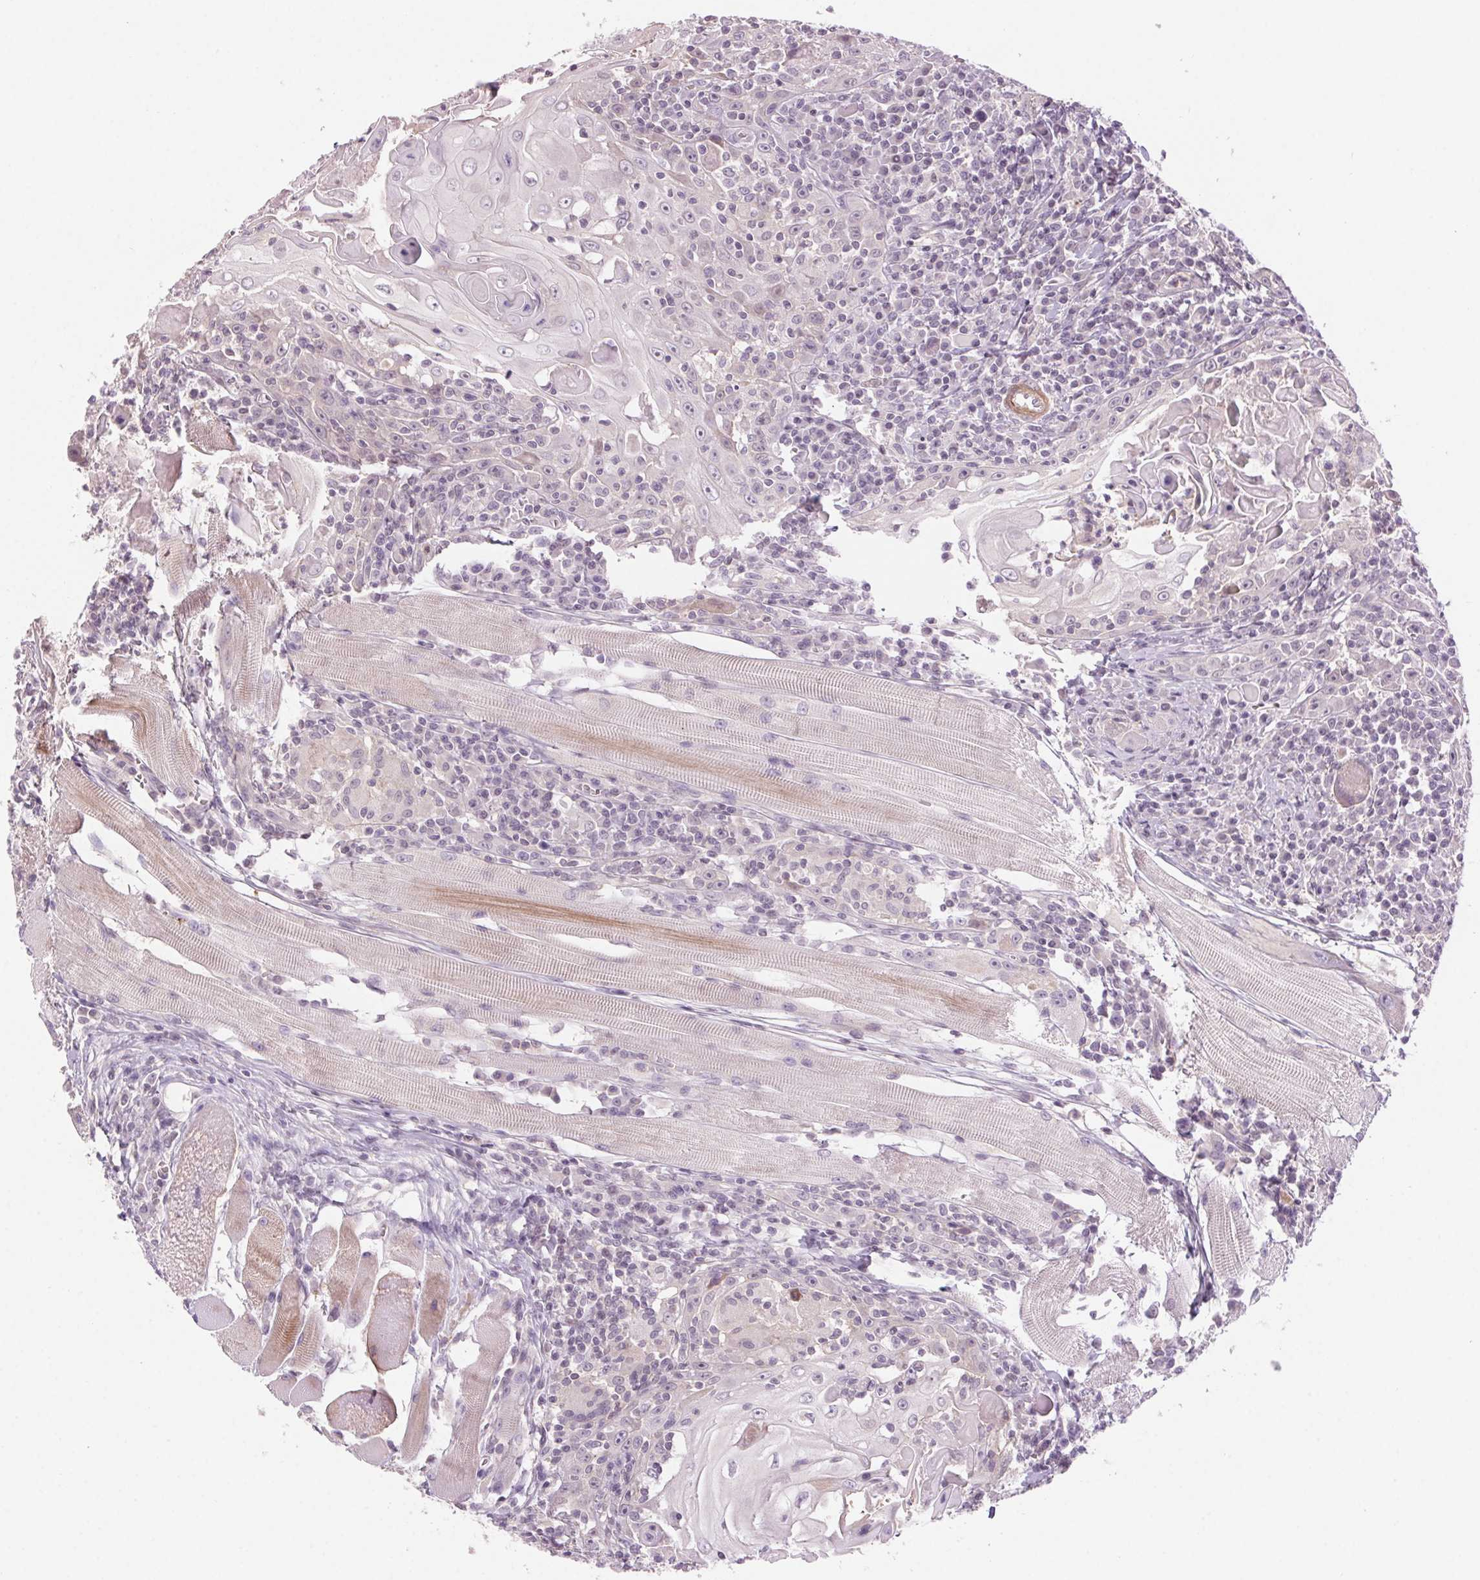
{"staining": {"intensity": "negative", "quantity": "none", "location": "none"}, "tissue": "head and neck cancer", "cell_type": "Tumor cells", "image_type": "cancer", "snomed": [{"axis": "morphology", "description": "Squamous cell carcinoma, NOS"}, {"axis": "topography", "description": "Head-Neck"}], "caption": "The micrograph demonstrates no staining of tumor cells in squamous cell carcinoma (head and neck).", "gene": "HHLA2", "patient": {"sex": "male", "age": 52}}